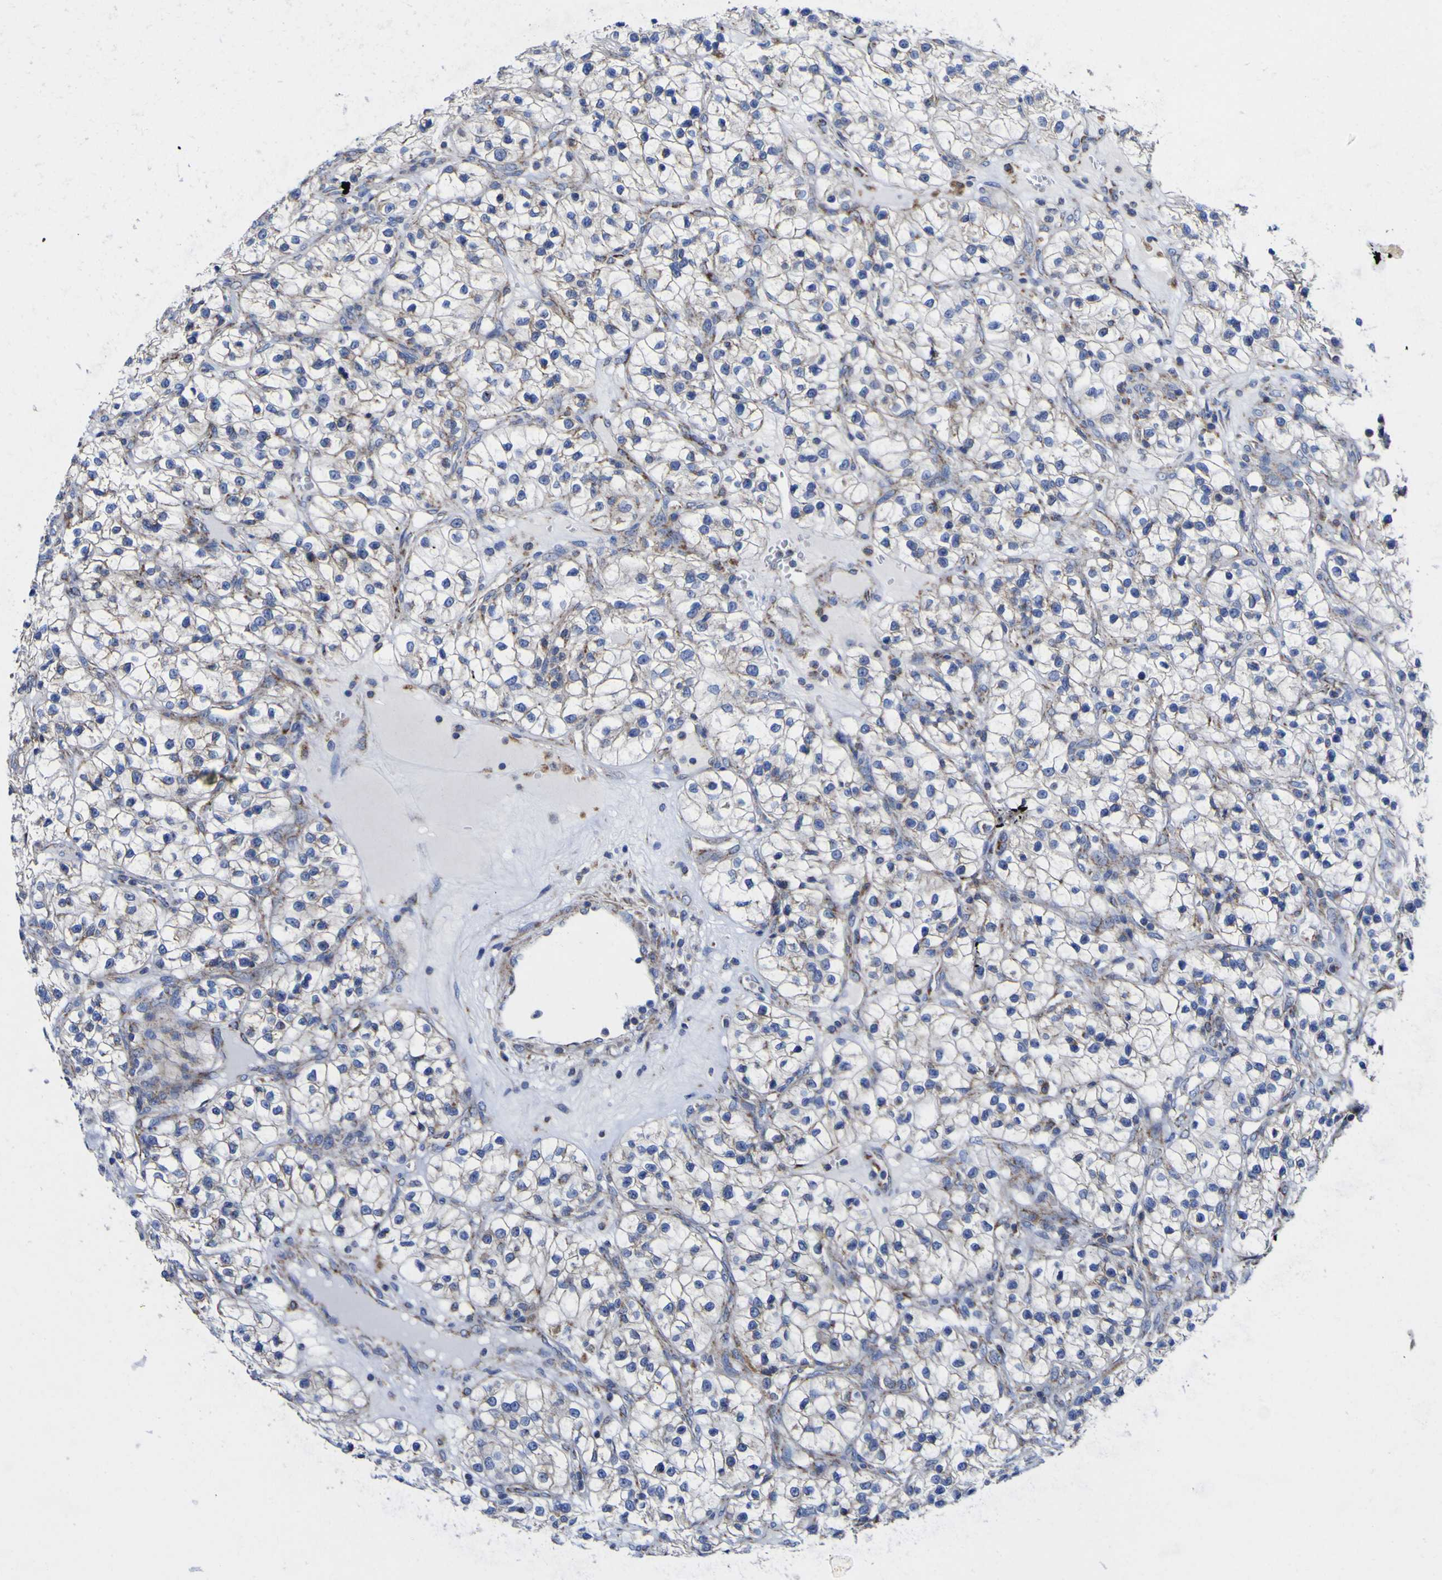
{"staining": {"intensity": "moderate", "quantity": "<25%", "location": "cytoplasmic/membranous"}, "tissue": "renal cancer", "cell_type": "Tumor cells", "image_type": "cancer", "snomed": [{"axis": "morphology", "description": "Adenocarcinoma, NOS"}, {"axis": "topography", "description": "Kidney"}], "caption": "Immunohistochemistry (IHC) of renal cancer exhibits low levels of moderate cytoplasmic/membranous positivity in approximately <25% of tumor cells. (DAB = brown stain, brightfield microscopy at high magnification).", "gene": "CCDC90B", "patient": {"sex": "female", "age": 57}}